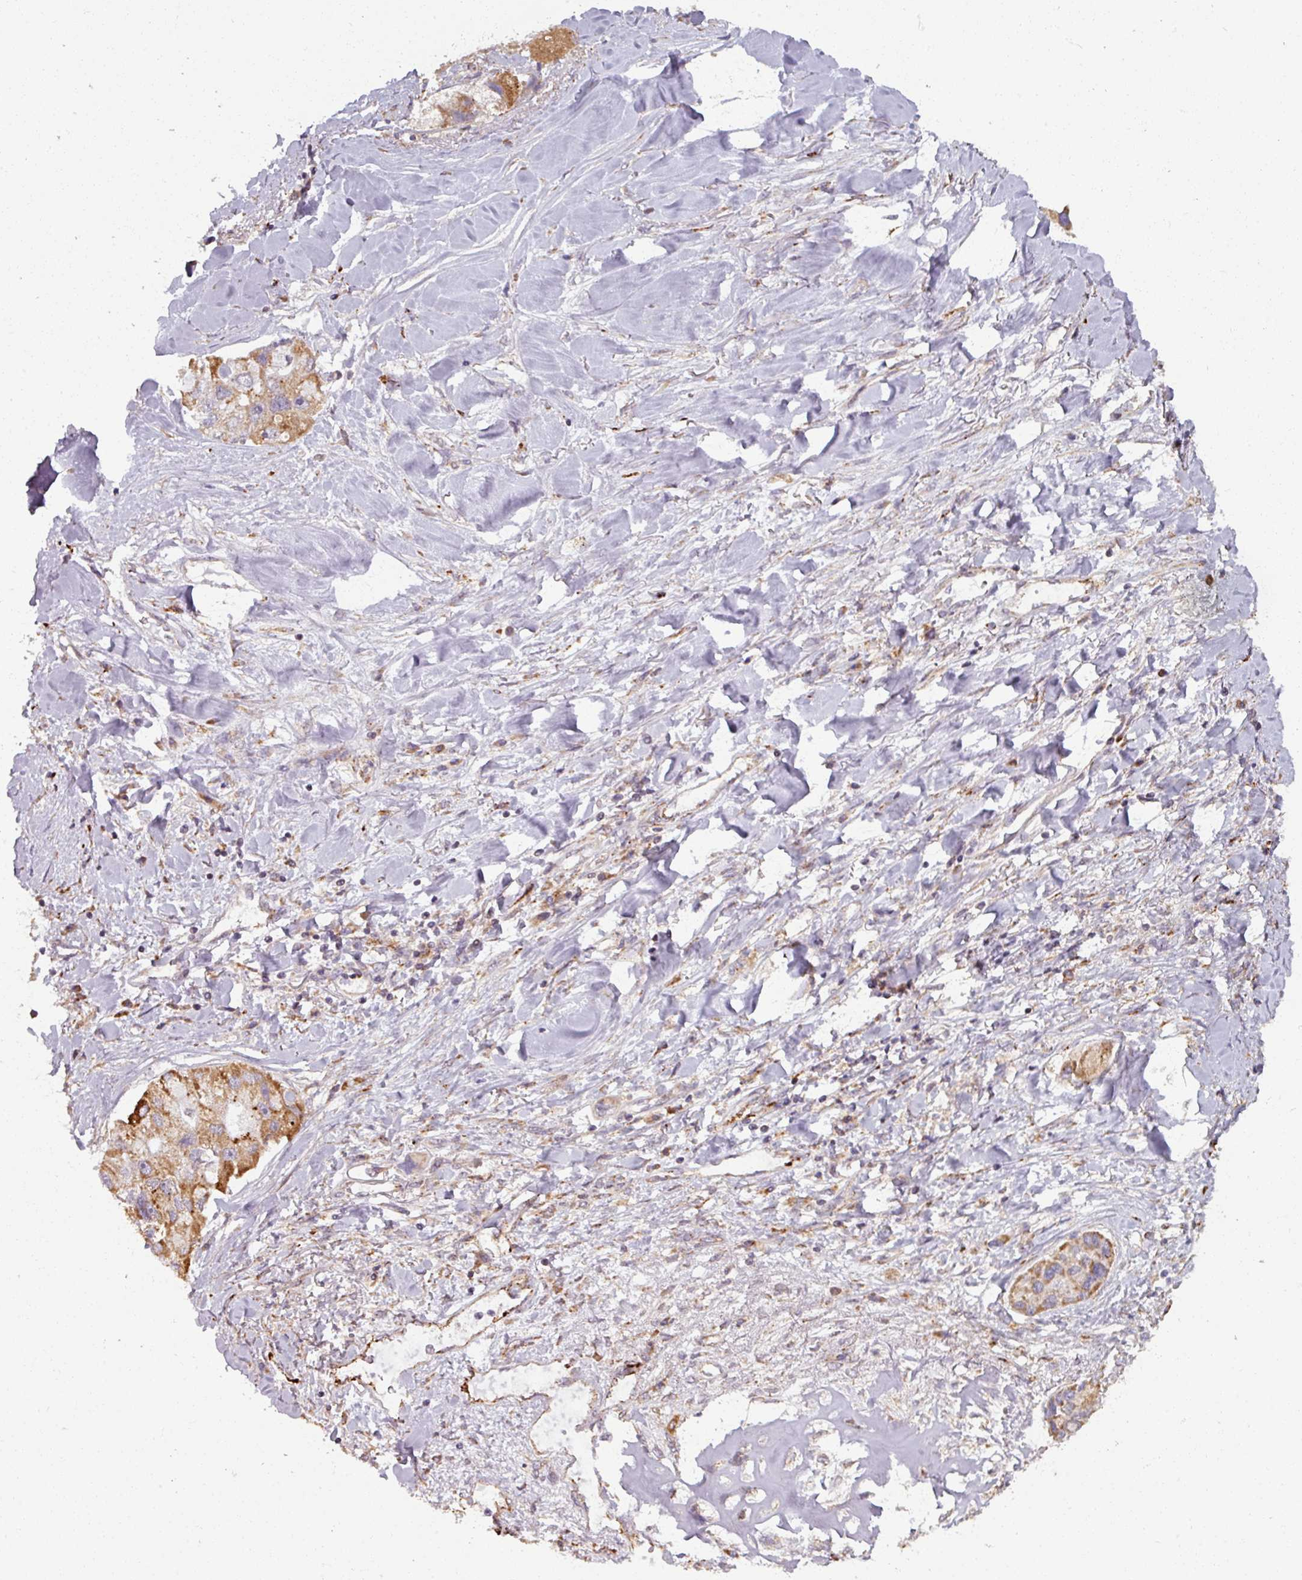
{"staining": {"intensity": "moderate", "quantity": ">75%", "location": "cytoplasmic/membranous"}, "tissue": "lung cancer", "cell_type": "Tumor cells", "image_type": "cancer", "snomed": [{"axis": "morphology", "description": "Adenocarcinoma, NOS"}, {"axis": "topography", "description": "Lung"}], "caption": "High-magnification brightfield microscopy of lung adenocarcinoma stained with DAB (3,3'-diaminobenzidine) (brown) and counterstained with hematoxylin (blue). tumor cells exhibit moderate cytoplasmic/membranous expression is appreciated in about>75% of cells.", "gene": "MAGT1", "patient": {"sex": "female", "age": 54}}